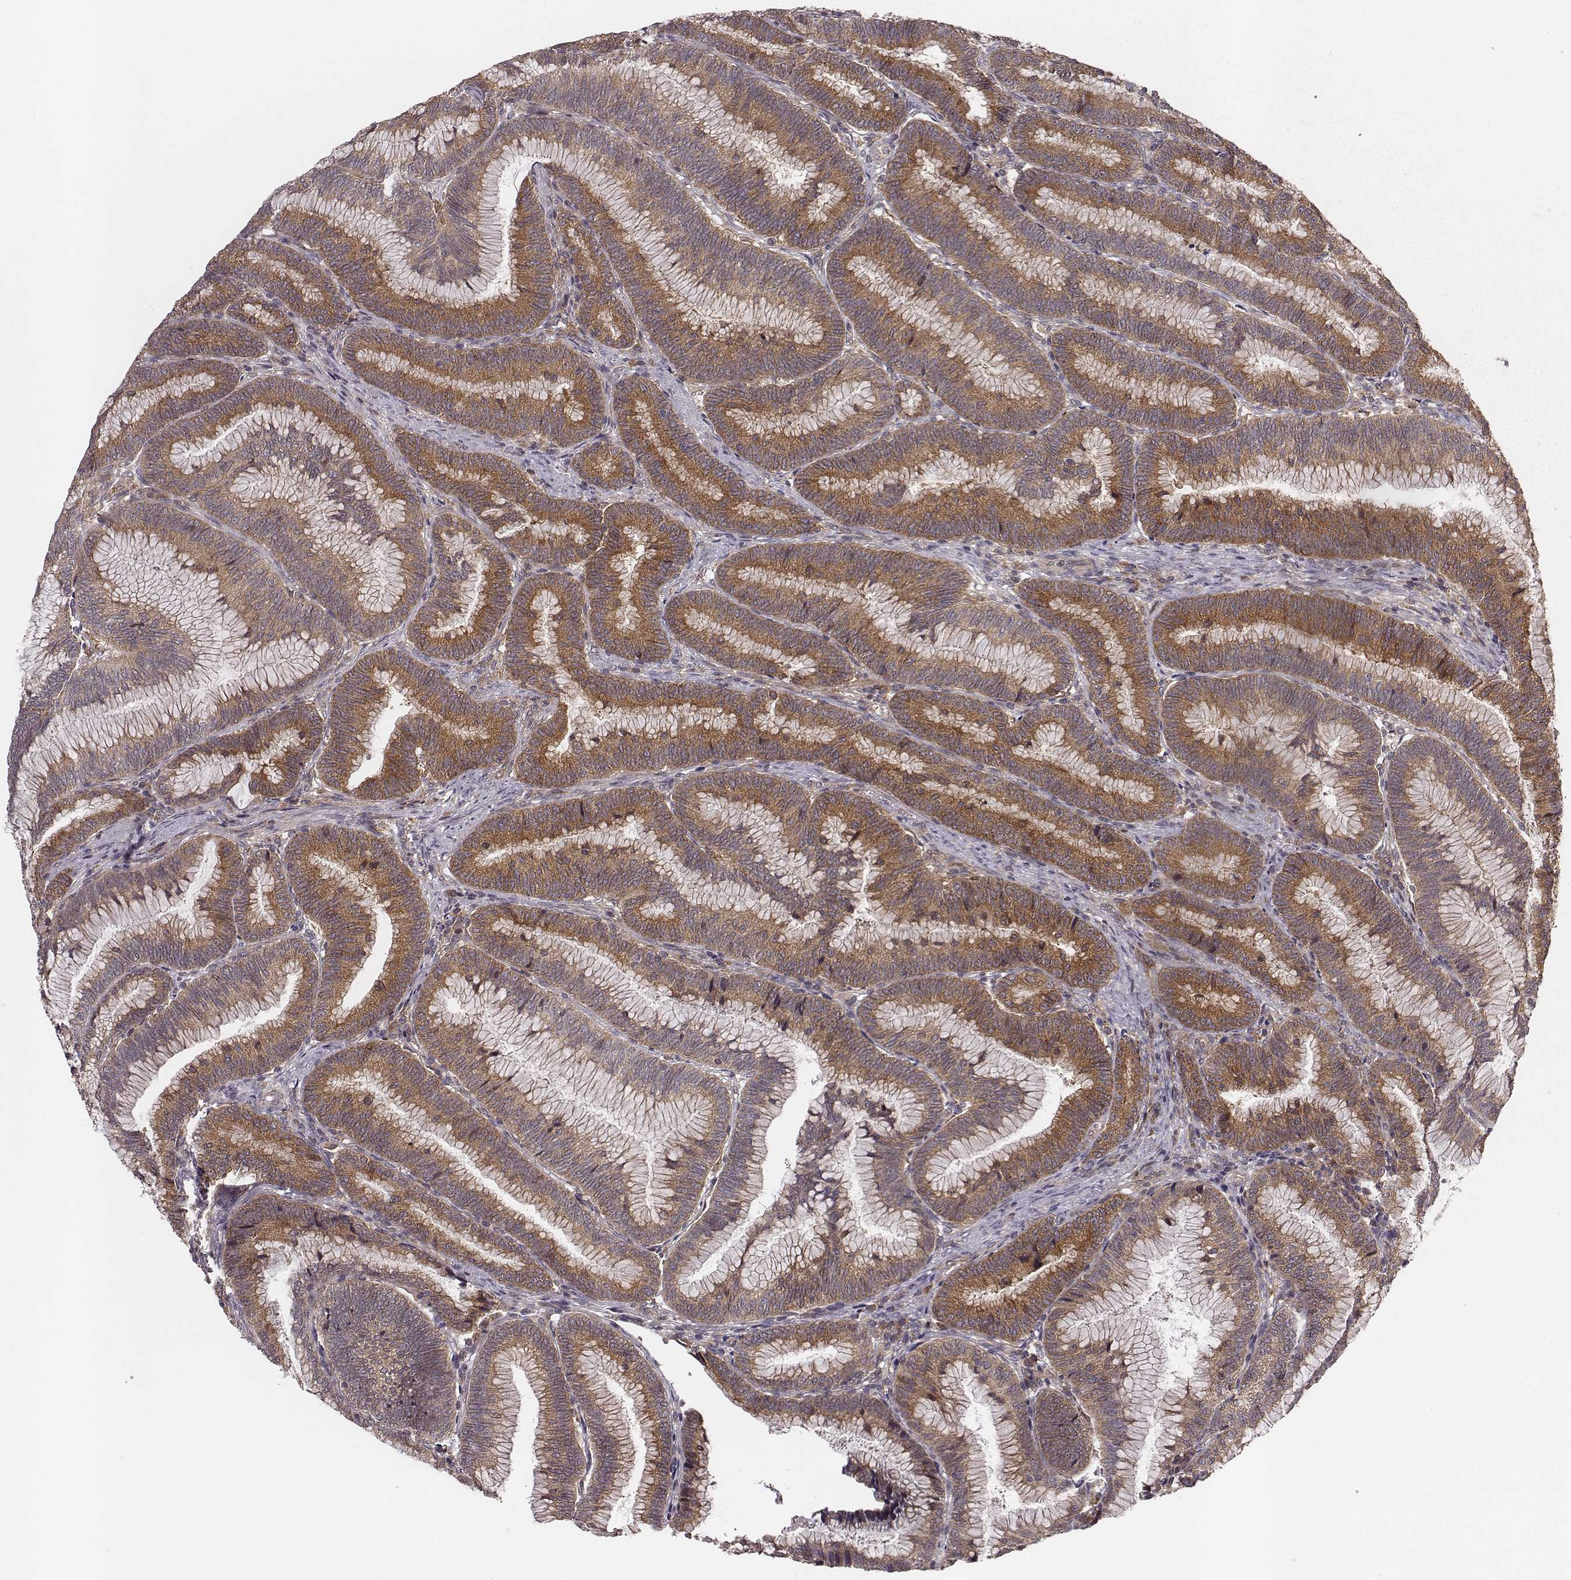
{"staining": {"intensity": "strong", "quantity": ">75%", "location": "cytoplasmic/membranous"}, "tissue": "colorectal cancer", "cell_type": "Tumor cells", "image_type": "cancer", "snomed": [{"axis": "morphology", "description": "Adenocarcinoma, NOS"}, {"axis": "topography", "description": "Colon"}], "caption": "A histopathology image of human colorectal adenocarcinoma stained for a protein exhibits strong cytoplasmic/membranous brown staining in tumor cells.", "gene": "VPS26A", "patient": {"sex": "female", "age": 78}}